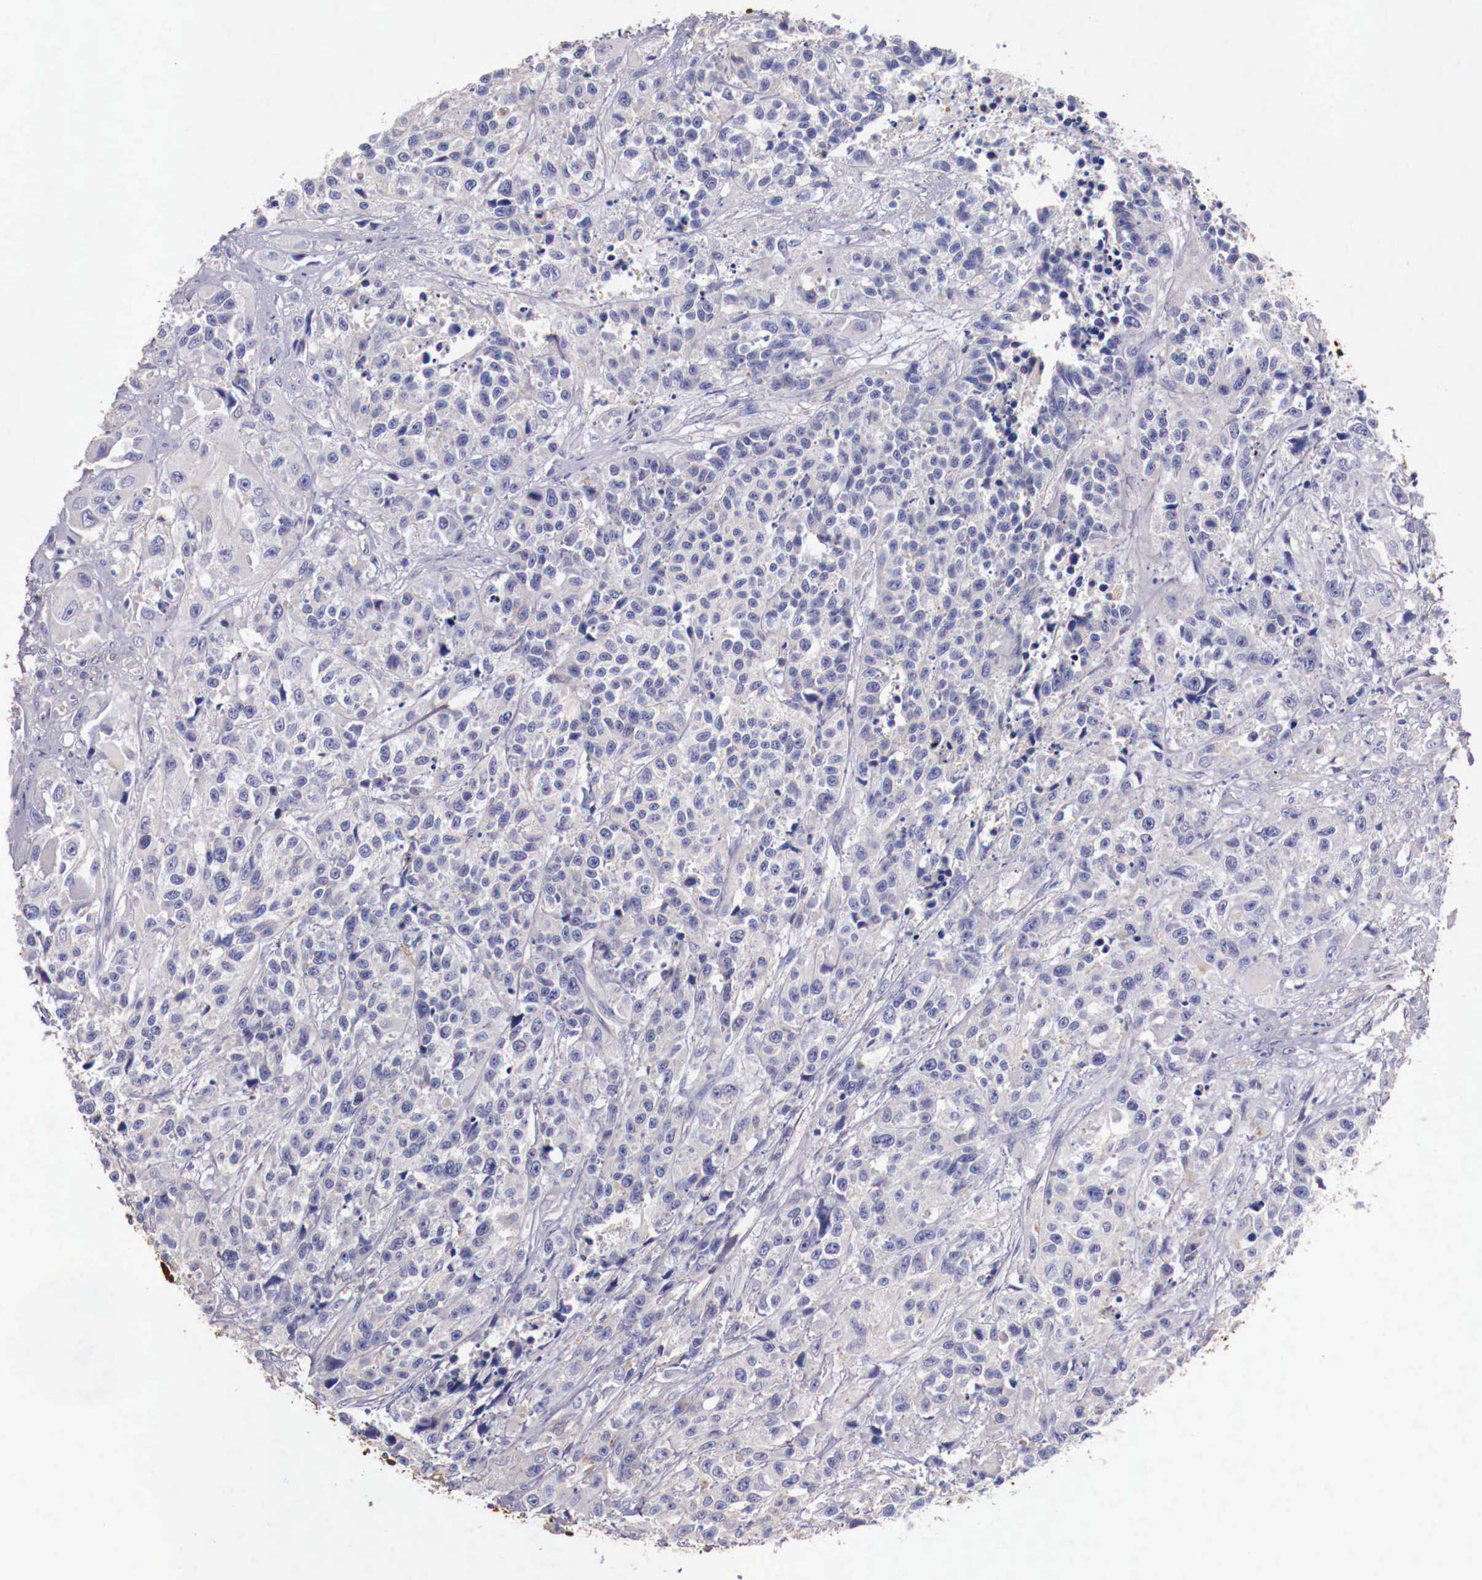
{"staining": {"intensity": "negative", "quantity": "none", "location": "none"}, "tissue": "urothelial cancer", "cell_type": "Tumor cells", "image_type": "cancer", "snomed": [{"axis": "morphology", "description": "Urothelial carcinoma, High grade"}, {"axis": "topography", "description": "Urinary bladder"}], "caption": "Immunohistochemistry image of neoplastic tissue: urothelial cancer stained with DAB demonstrates no significant protein positivity in tumor cells.", "gene": "PITPNA", "patient": {"sex": "female", "age": 81}}